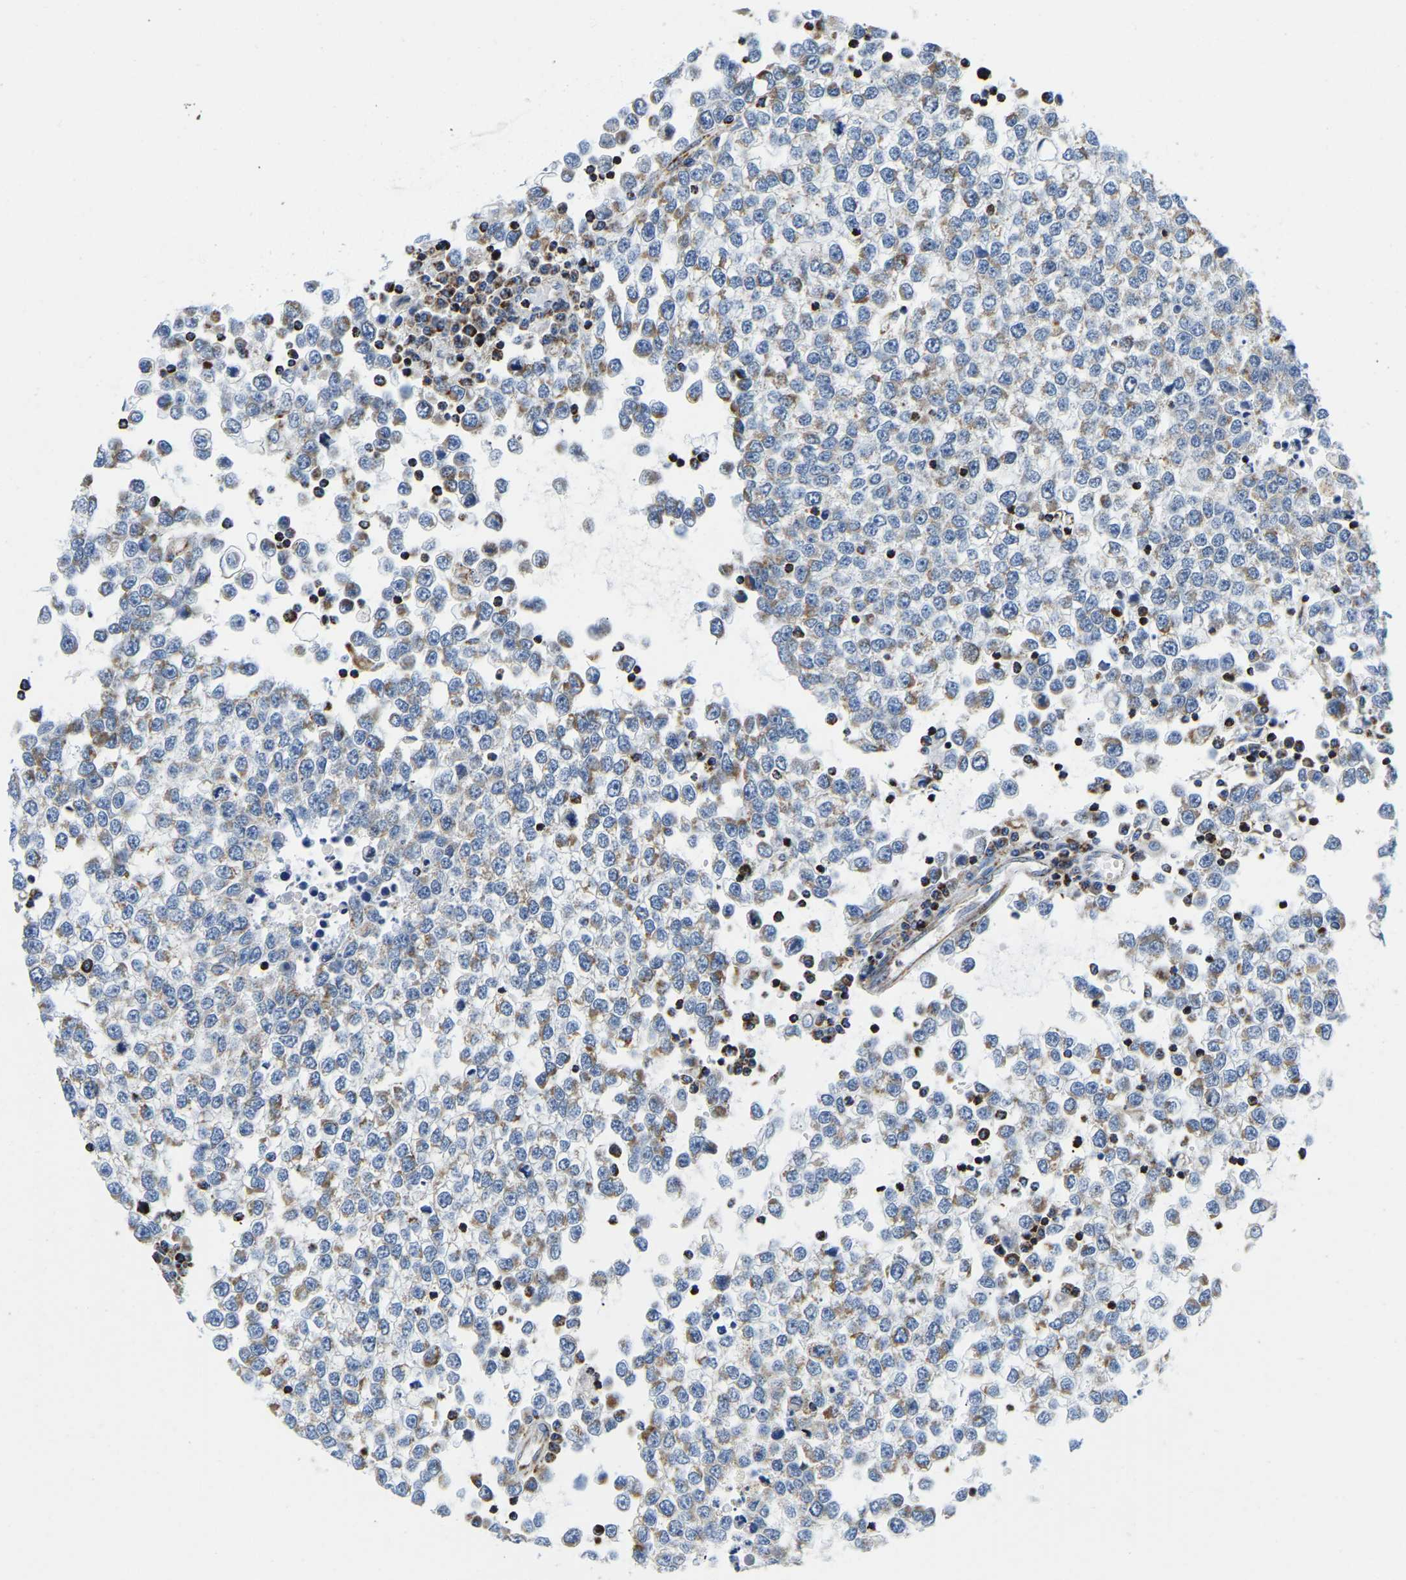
{"staining": {"intensity": "weak", "quantity": "<25%", "location": "cytoplasmic/membranous"}, "tissue": "testis cancer", "cell_type": "Tumor cells", "image_type": "cancer", "snomed": [{"axis": "morphology", "description": "Seminoma, NOS"}, {"axis": "topography", "description": "Testis"}], "caption": "DAB (3,3'-diaminobenzidine) immunohistochemical staining of human testis cancer demonstrates no significant positivity in tumor cells.", "gene": "SFXN1", "patient": {"sex": "male", "age": 65}}